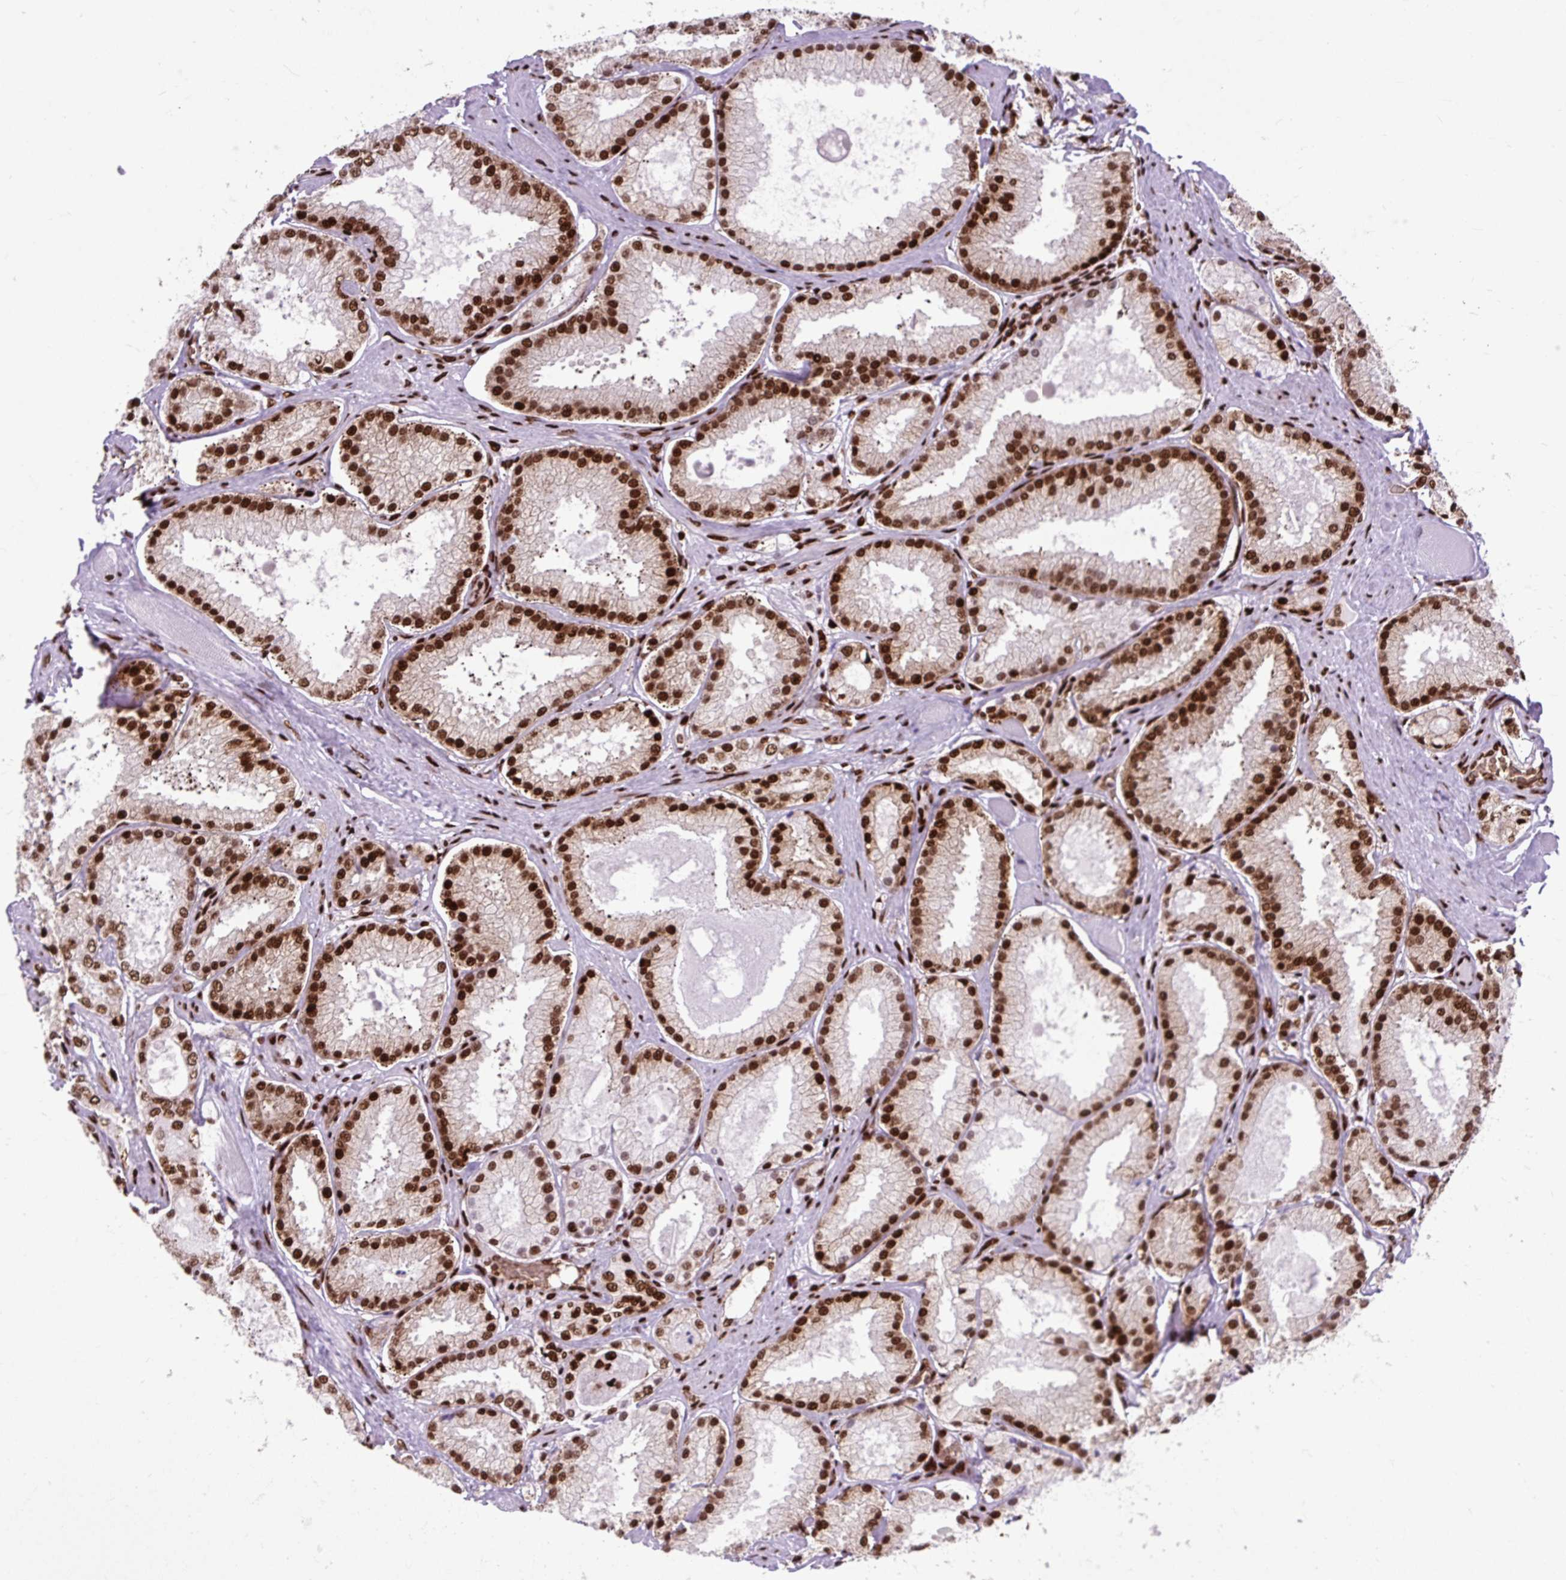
{"staining": {"intensity": "strong", "quantity": ">75%", "location": "nuclear"}, "tissue": "prostate cancer", "cell_type": "Tumor cells", "image_type": "cancer", "snomed": [{"axis": "morphology", "description": "Adenocarcinoma, High grade"}, {"axis": "topography", "description": "Prostate"}], "caption": "A brown stain shows strong nuclear positivity of a protein in human prostate cancer tumor cells.", "gene": "FUS", "patient": {"sex": "male", "age": 68}}